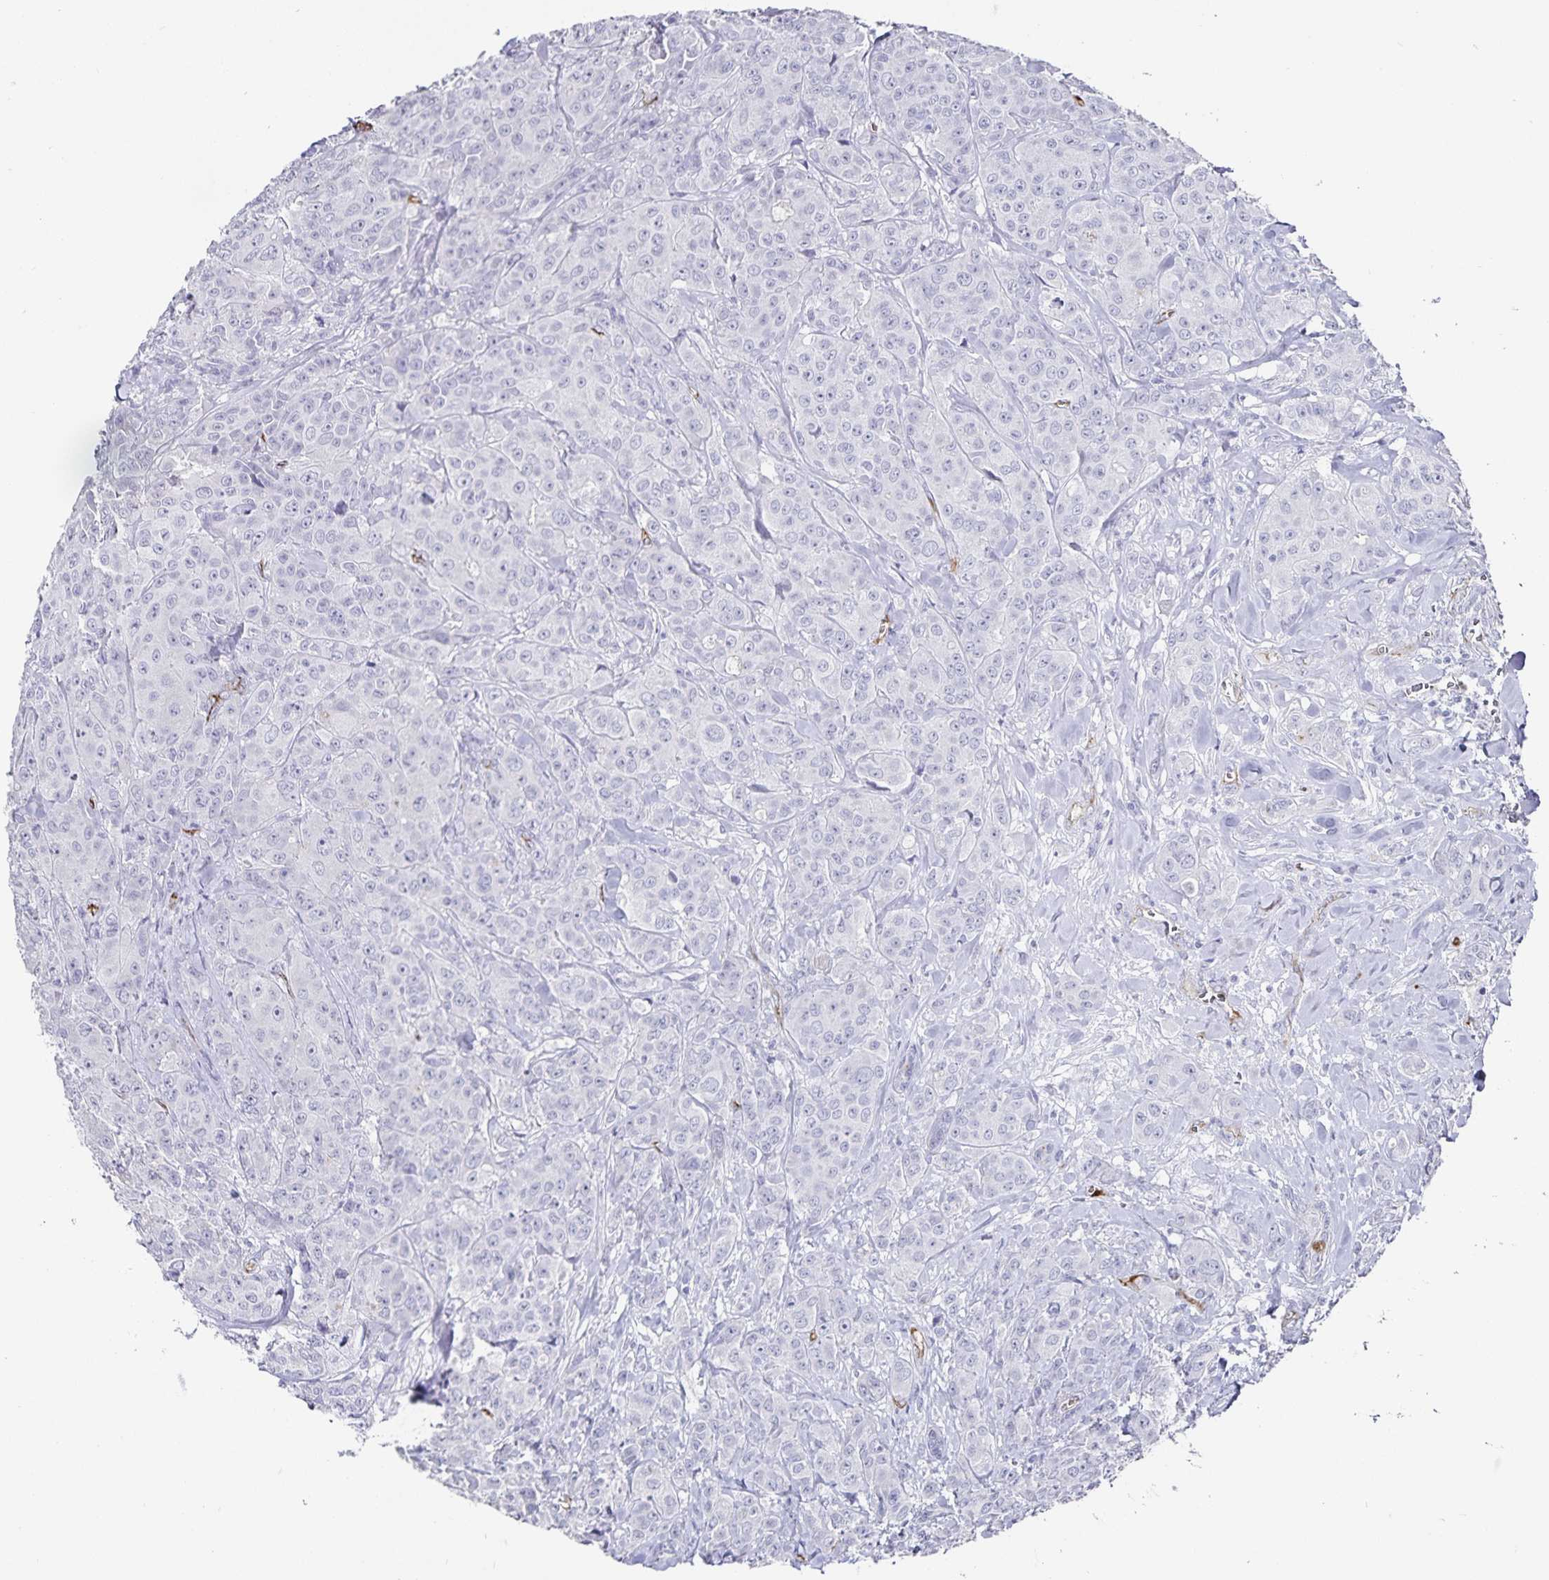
{"staining": {"intensity": "negative", "quantity": "none", "location": "none"}, "tissue": "breast cancer", "cell_type": "Tumor cells", "image_type": "cancer", "snomed": [{"axis": "morphology", "description": "Normal tissue, NOS"}, {"axis": "morphology", "description": "Duct carcinoma"}, {"axis": "topography", "description": "Breast"}], "caption": "A histopathology image of breast cancer (infiltrating ductal carcinoma) stained for a protein demonstrates no brown staining in tumor cells. (DAB immunohistochemistry (IHC), high magnification).", "gene": "PODXL", "patient": {"sex": "female", "age": 43}}